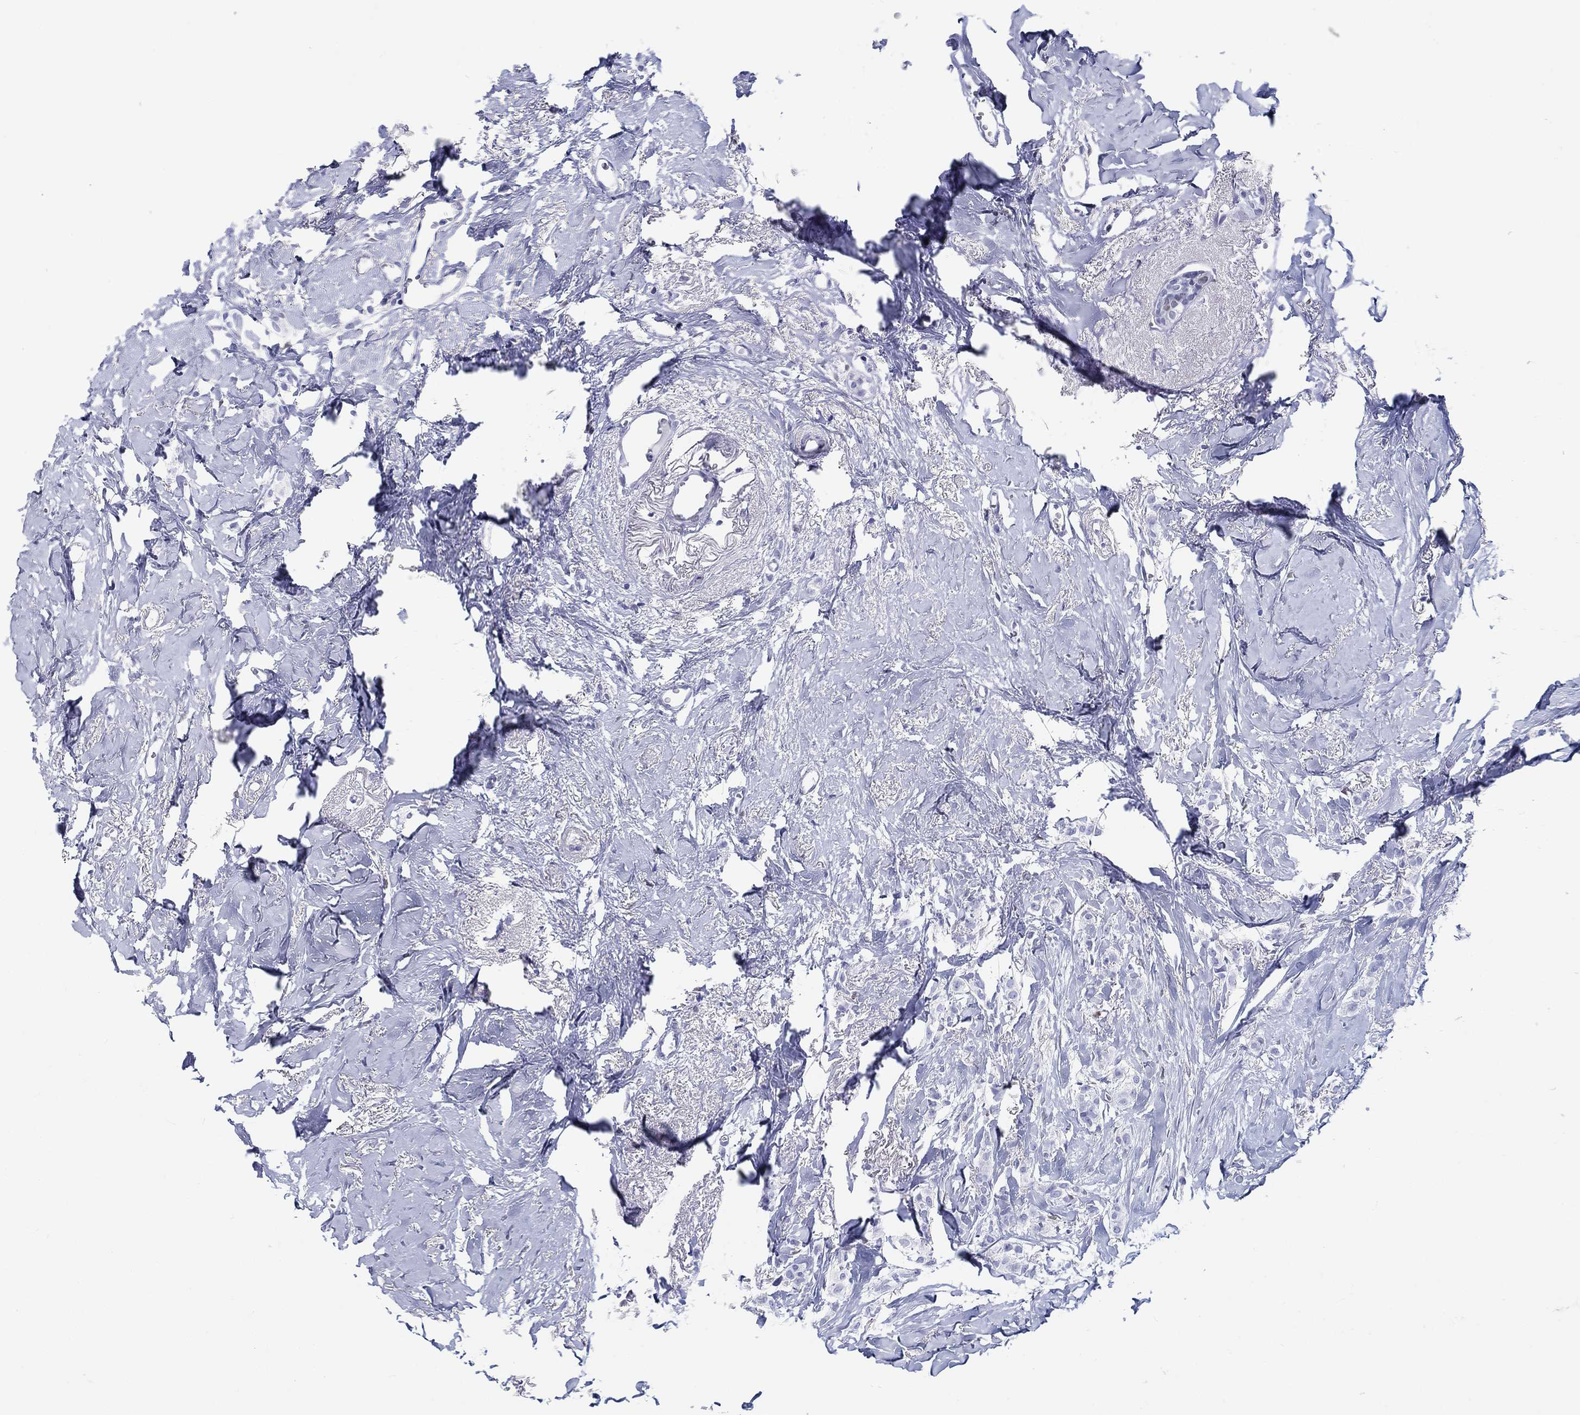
{"staining": {"intensity": "negative", "quantity": "none", "location": "none"}, "tissue": "breast cancer", "cell_type": "Tumor cells", "image_type": "cancer", "snomed": [{"axis": "morphology", "description": "Duct carcinoma"}, {"axis": "topography", "description": "Breast"}], "caption": "An IHC micrograph of infiltrating ductal carcinoma (breast) is shown. There is no staining in tumor cells of infiltrating ductal carcinoma (breast).", "gene": "H1-1", "patient": {"sex": "female", "age": 85}}